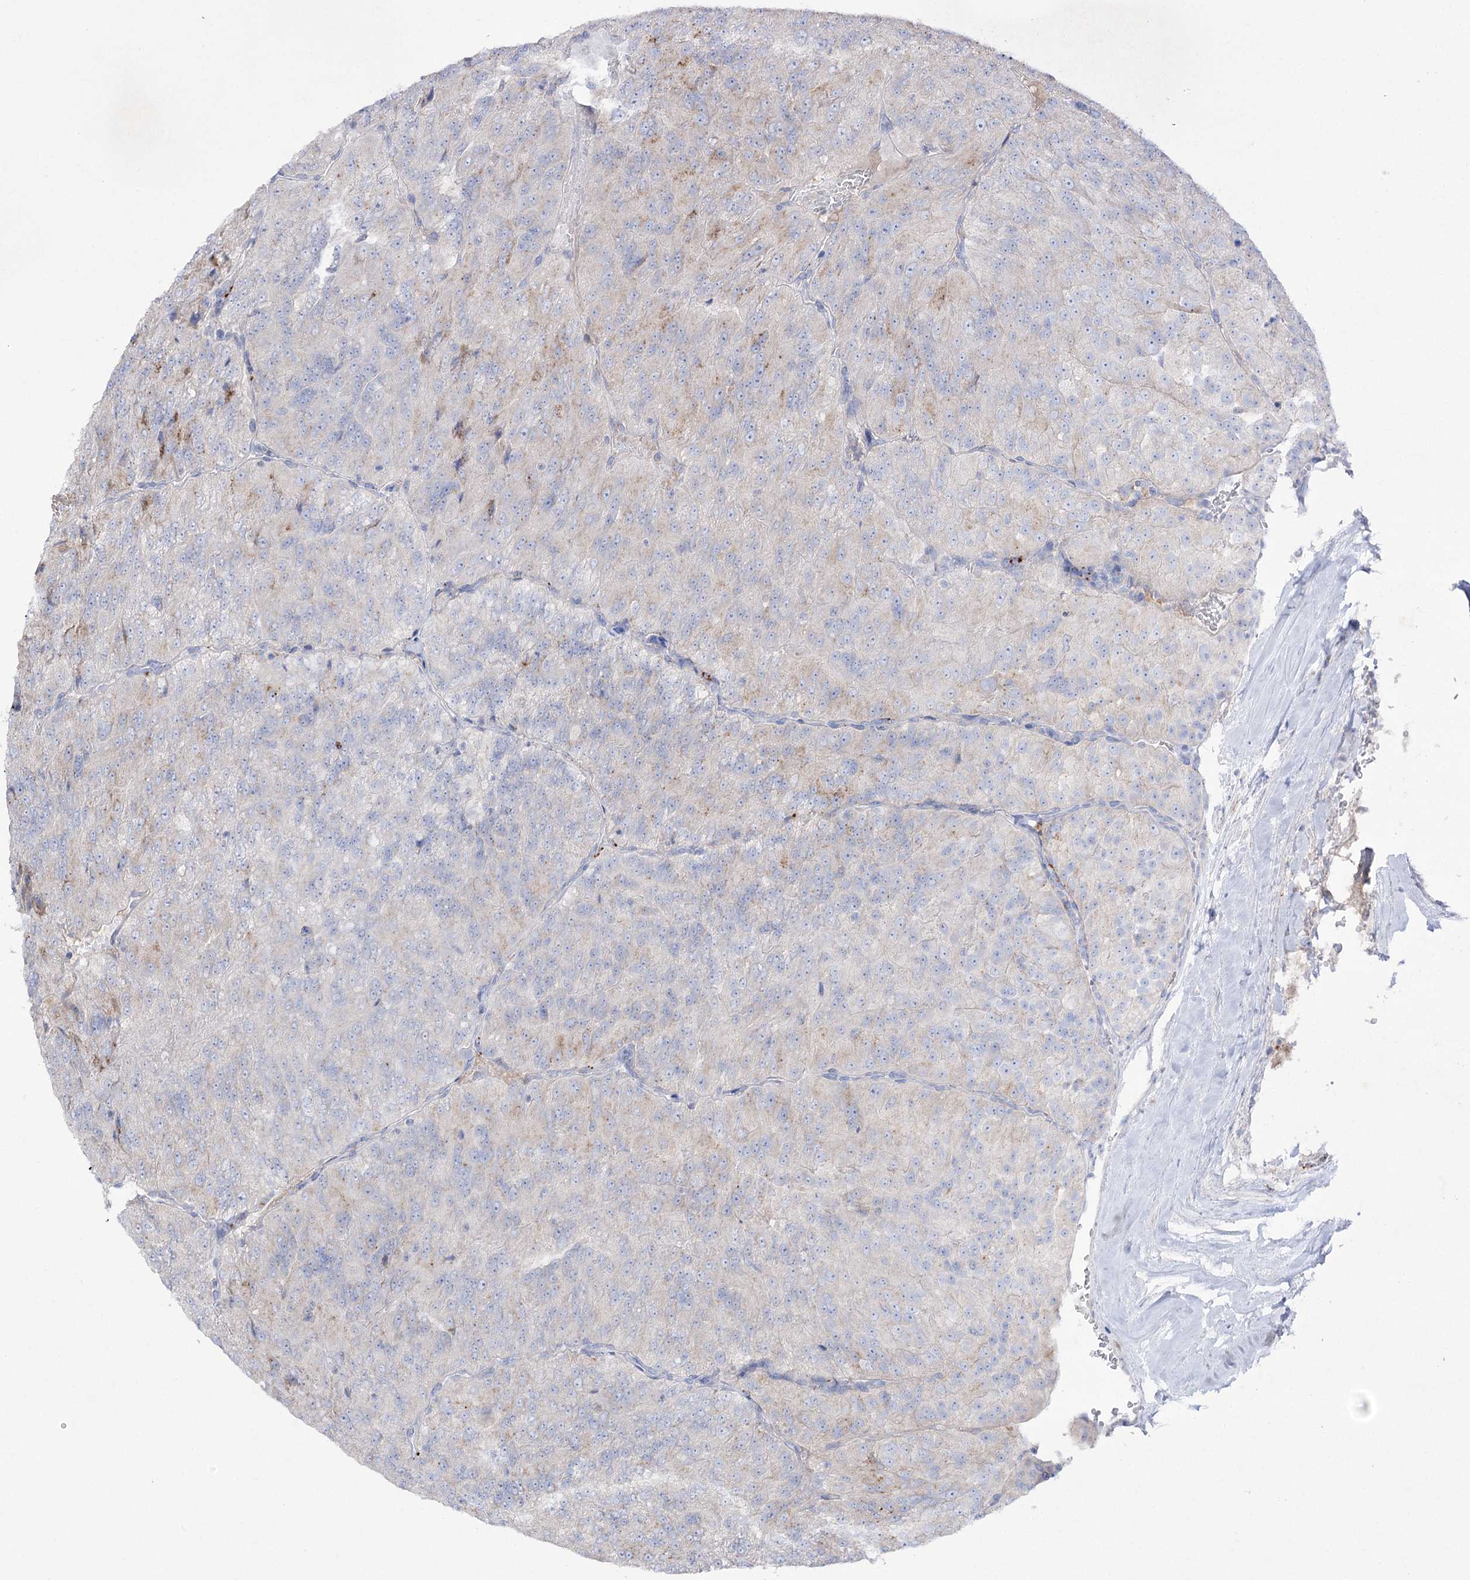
{"staining": {"intensity": "negative", "quantity": "none", "location": "none"}, "tissue": "renal cancer", "cell_type": "Tumor cells", "image_type": "cancer", "snomed": [{"axis": "morphology", "description": "Adenocarcinoma, NOS"}, {"axis": "topography", "description": "Kidney"}], "caption": "Tumor cells show no significant protein expression in renal cancer. Nuclei are stained in blue.", "gene": "NAGLU", "patient": {"sex": "female", "age": 63}}